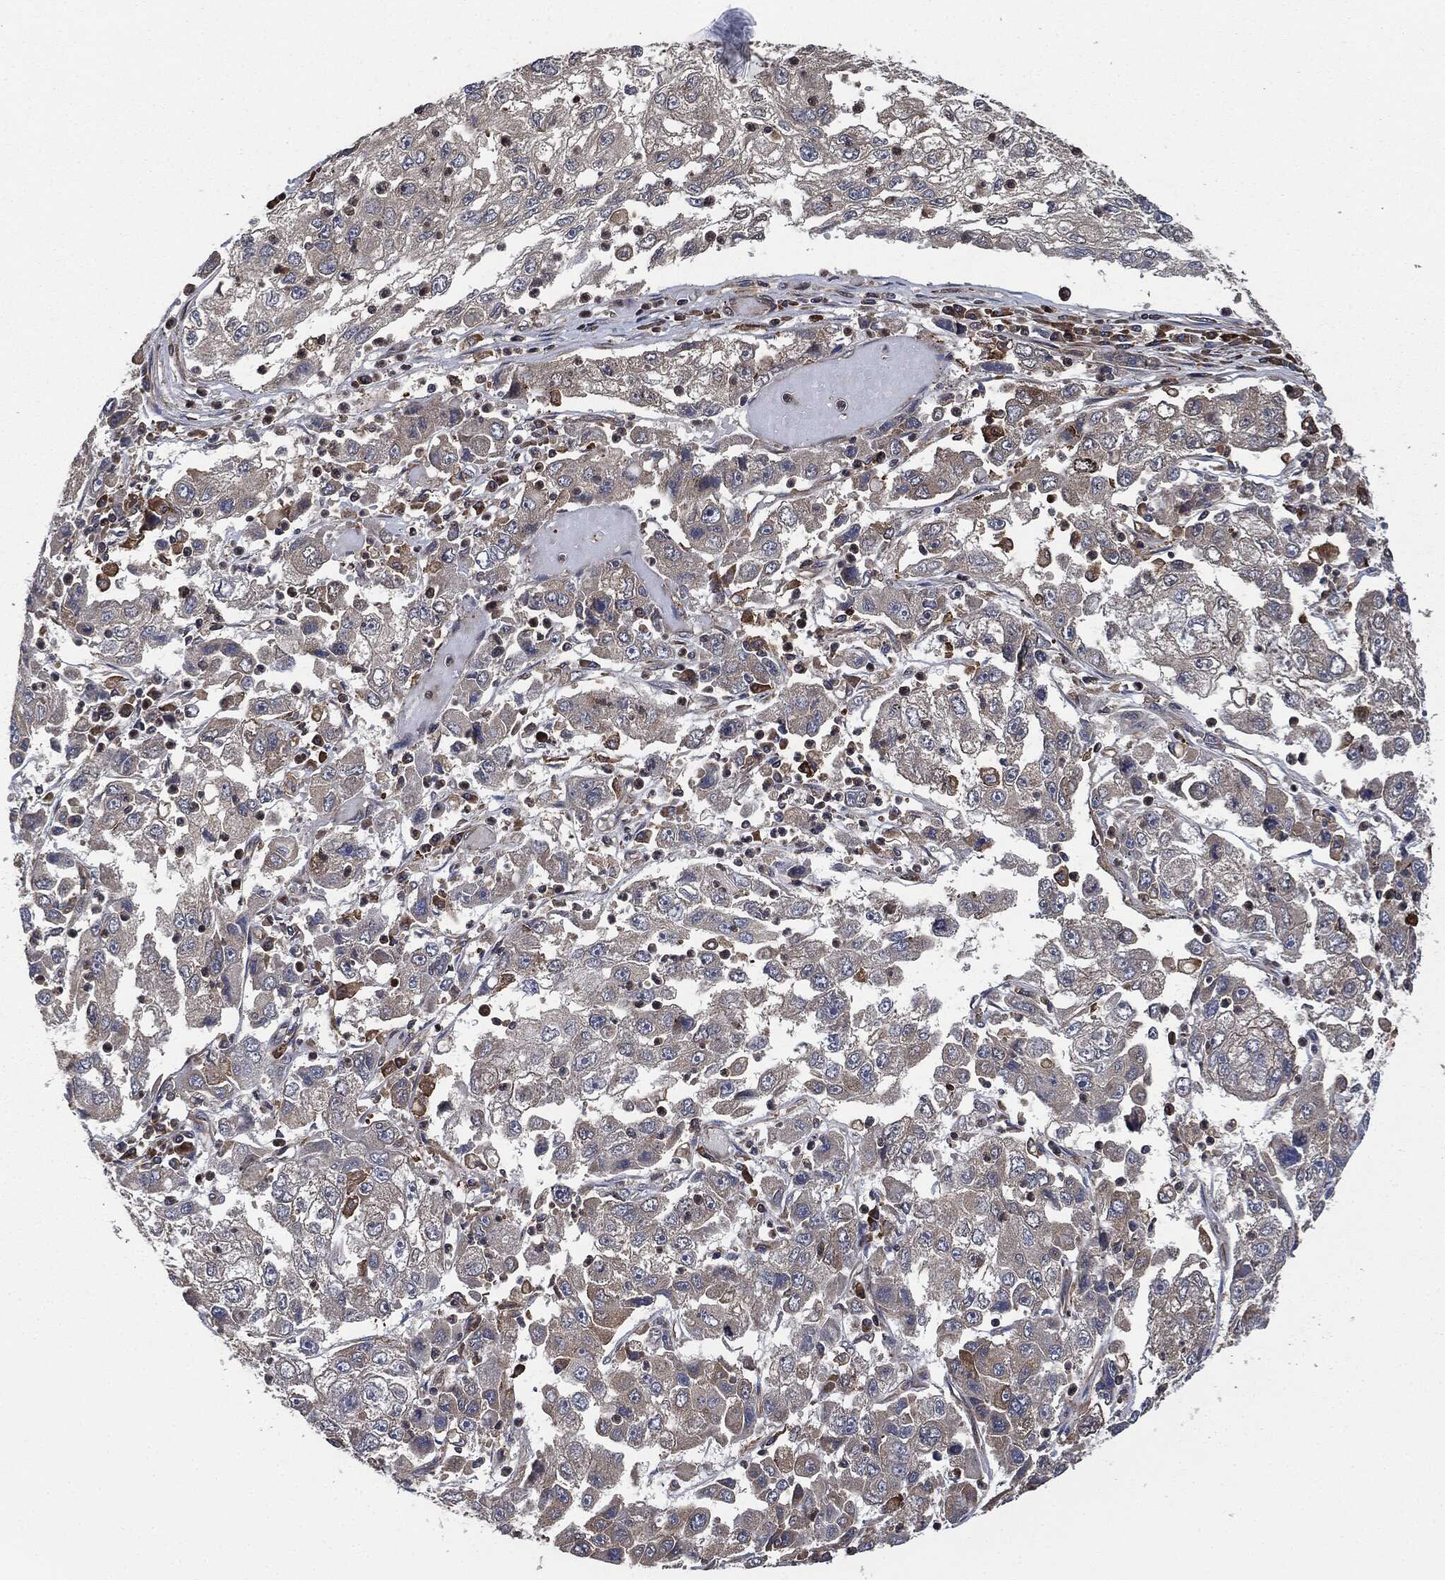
{"staining": {"intensity": "negative", "quantity": "none", "location": "none"}, "tissue": "cervical cancer", "cell_type": "Tumor cells", "image_type": "cancer", "snomed": [{"axis": "morphology", "description": "Squamous cell carcinoma, NOS"}, {"axis": "topography", "description": "Cervix"}], "caption": "Tumor cells show no significant protein staining in cervical cancer.", "gene": "RAP1GDS1", "patient": {"sex": "female", "age": 36}}